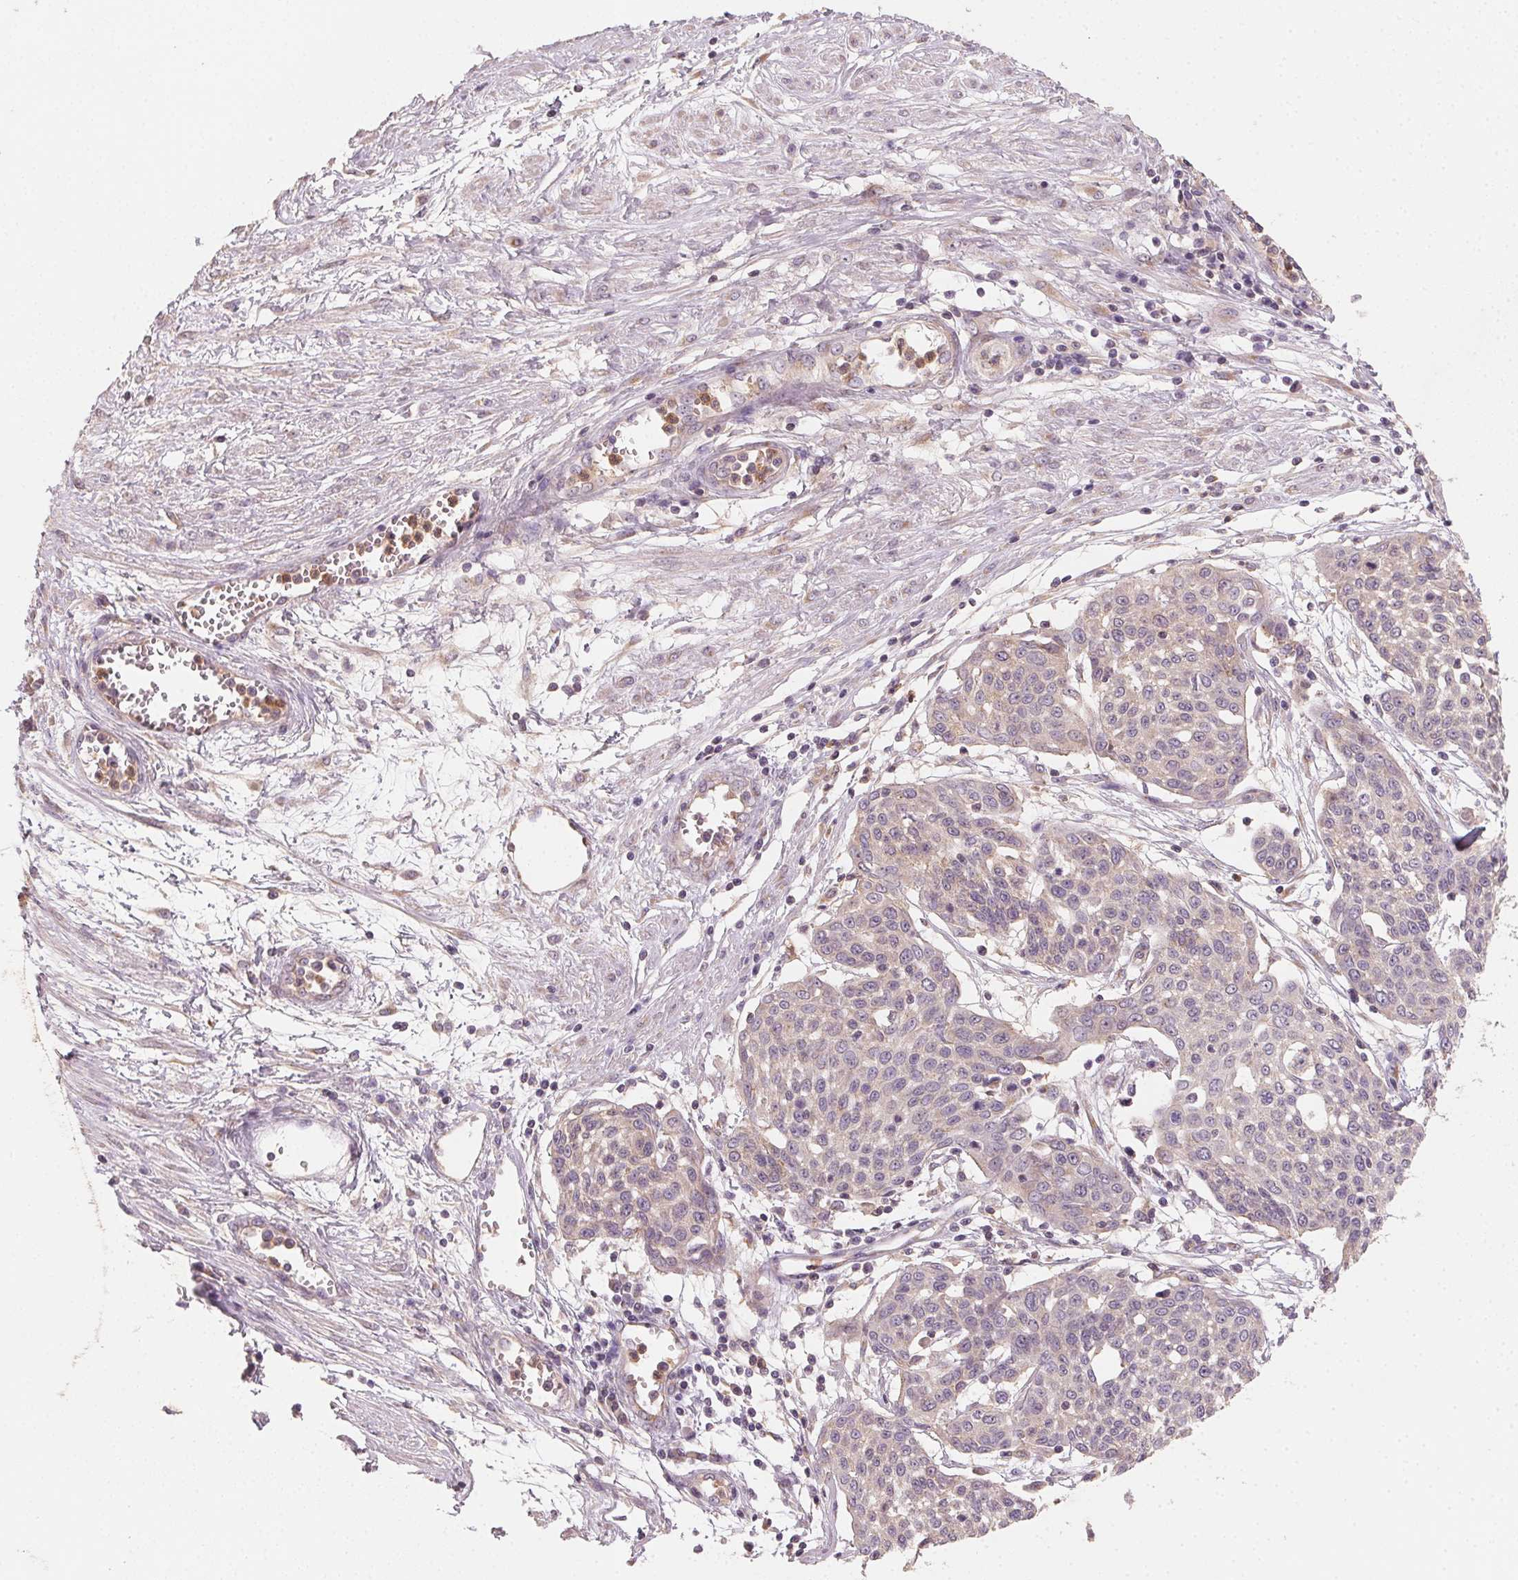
{"staining": {"intensity": "weak", "quantity": "<25%", "location": "cytoplasmic/membranous"}, "tissue": "cervical cancer", "cell_type": "Tumor cells", "image_type": "cancer", "snomed": [{"axis": "morphology", "description": "Squamous cell carcinoma, NOS"}, {"axis": "topography", "description": "Cervix"}], "caption": "Tumor cells are negative for protein expression in human squamous cell carcinoma (cervical). (Stains: DAB (3,3'-diaminobenzidine) IHC with hematoxylin counter stain, Microscopy: brightfield microscopy at high magnification).", "gene": "AP1S1", "patient": {"sex": "female", "age": 34}}